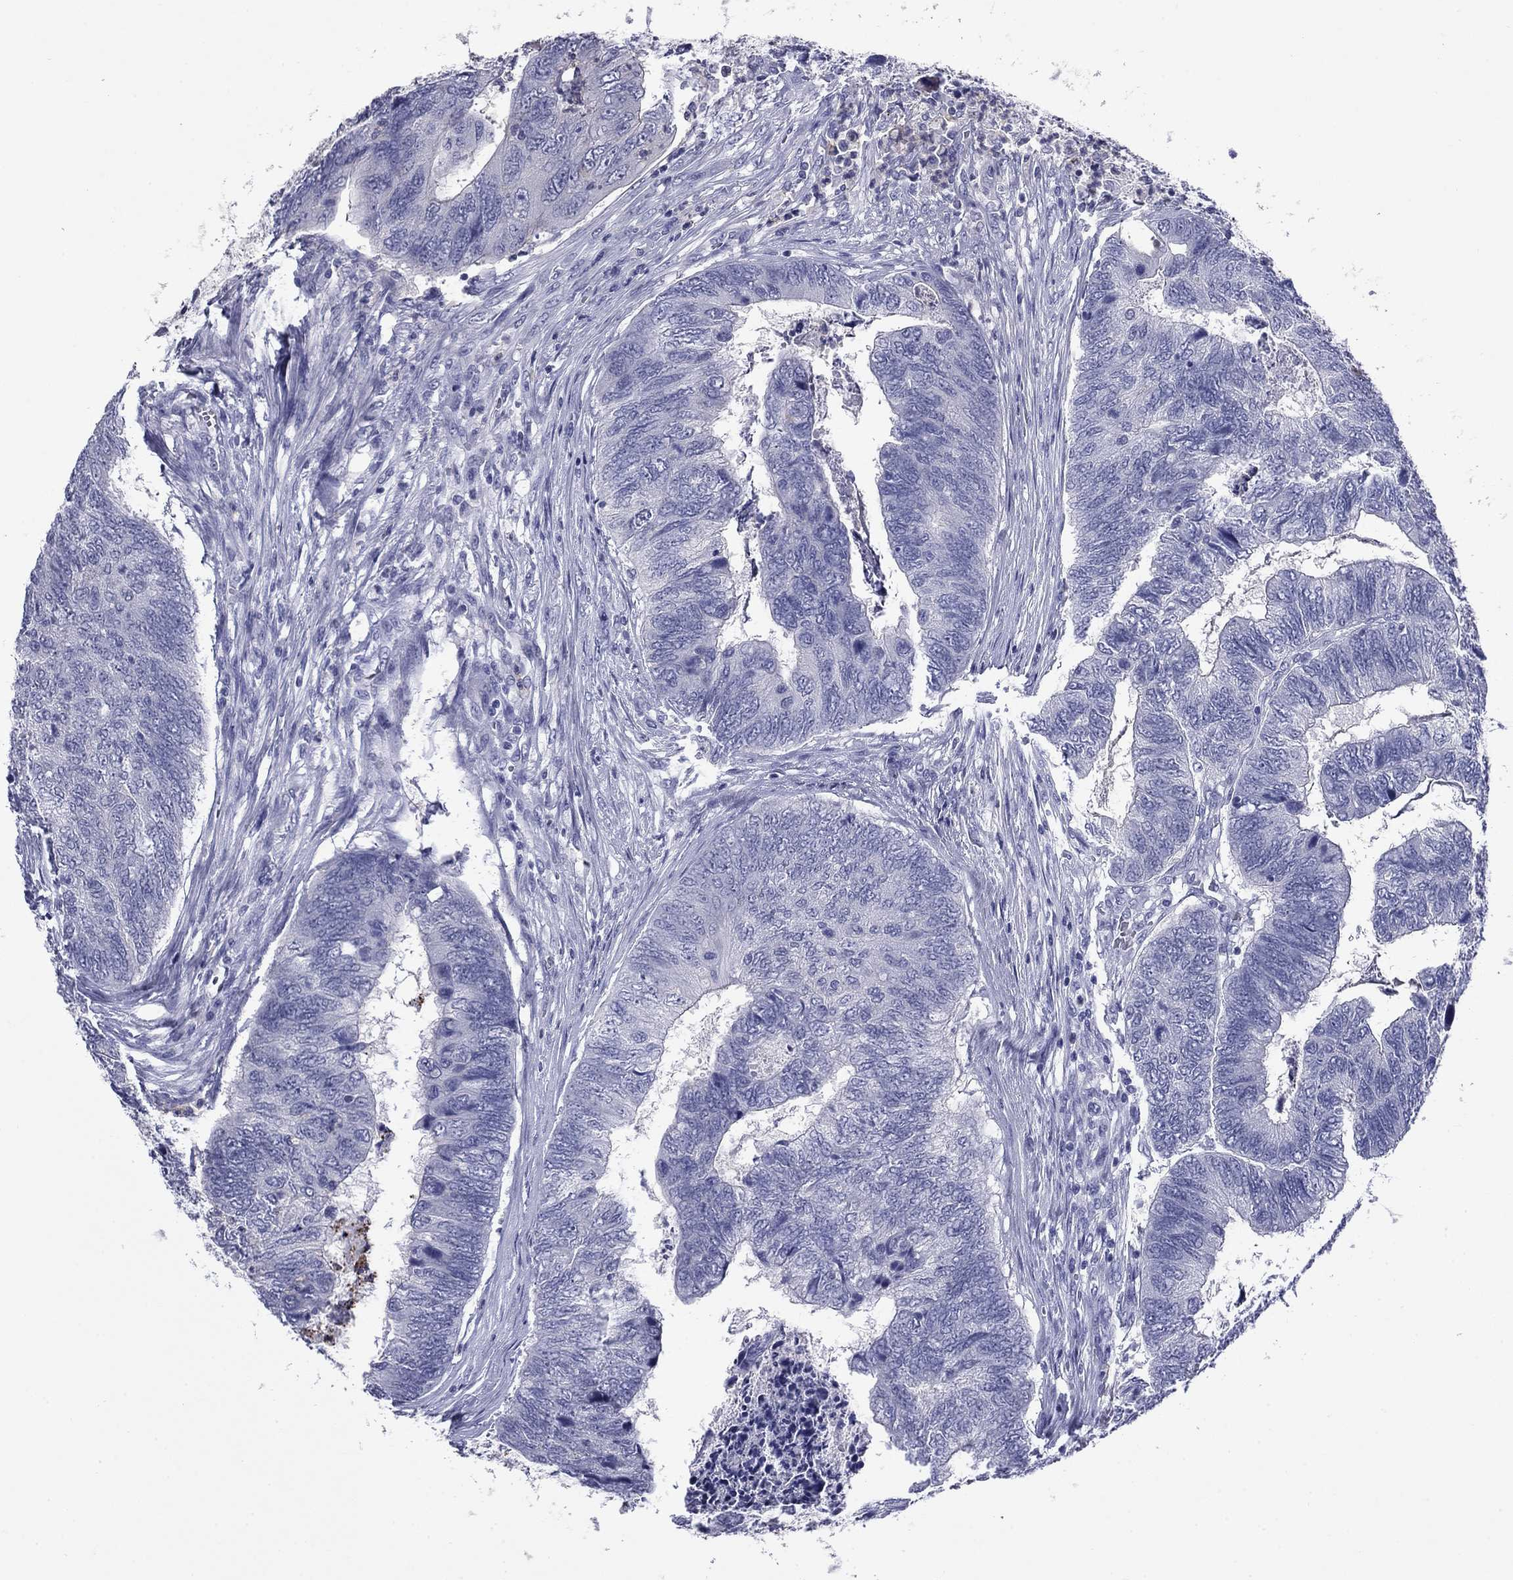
{"staining": {"intensity": "negative", "quantity": "none", "location": "none"}, "tissue": "colorectal cancer", "cell_type": "Tumor cells", "image_type": "cancer", "snomed": [{"axis": "morphology", "description": "Adenocarcinoma, NOS"}, {"axis": "topography", "description": "Colon"}], "caption": "The photomicrograph demonstrates no significant staining in tumor cells of adenocarcinoma (colorectal).", "gene": "CFAP119", "patient": {"sex": "female", "age": 67}}